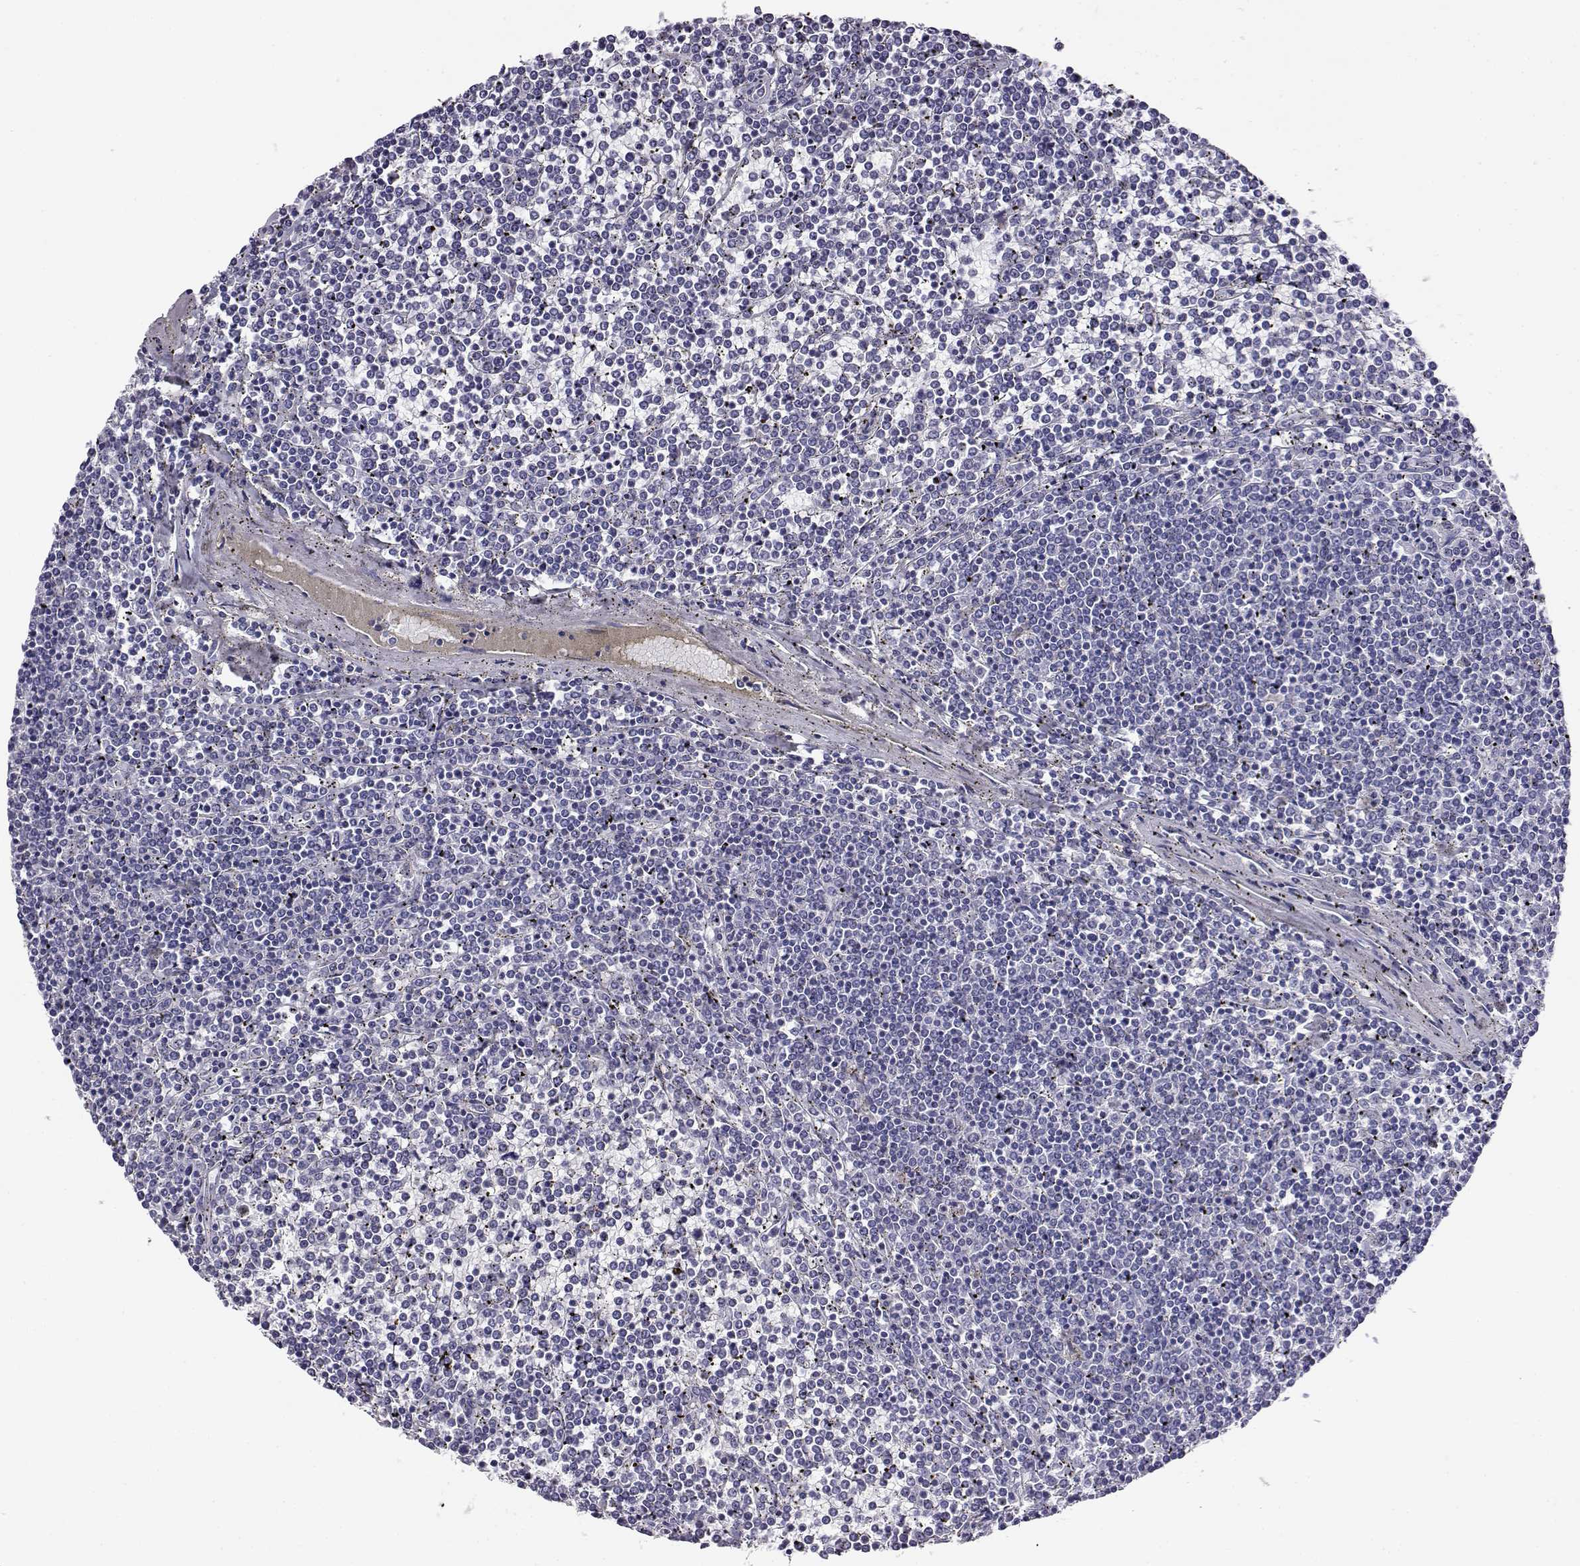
{"staining": {"intensity": "negative", "quantity": "none", "location": "none"}, "tissue": "lymphoma", "cell_type": "Tumor cells", "image_type": "cancer", "snomed": [{"axis": "morphology", "description": "Malignant lymphoma, non-Hodgkin's type, Low grade"}, {"axis": "topography", "description": "Spleen"}], "caption": "This is a photomicrograph of immunohistochemistry staining of malignant lymphoma, non-Hodgkin's type (low-grade), which shows no staining in tumor cells. (DAB (3,3'-diaminobenzidine) IHC, high magnification).", "gene": "AKR1B1", "patient": {"sex": "female", "age": 19}}